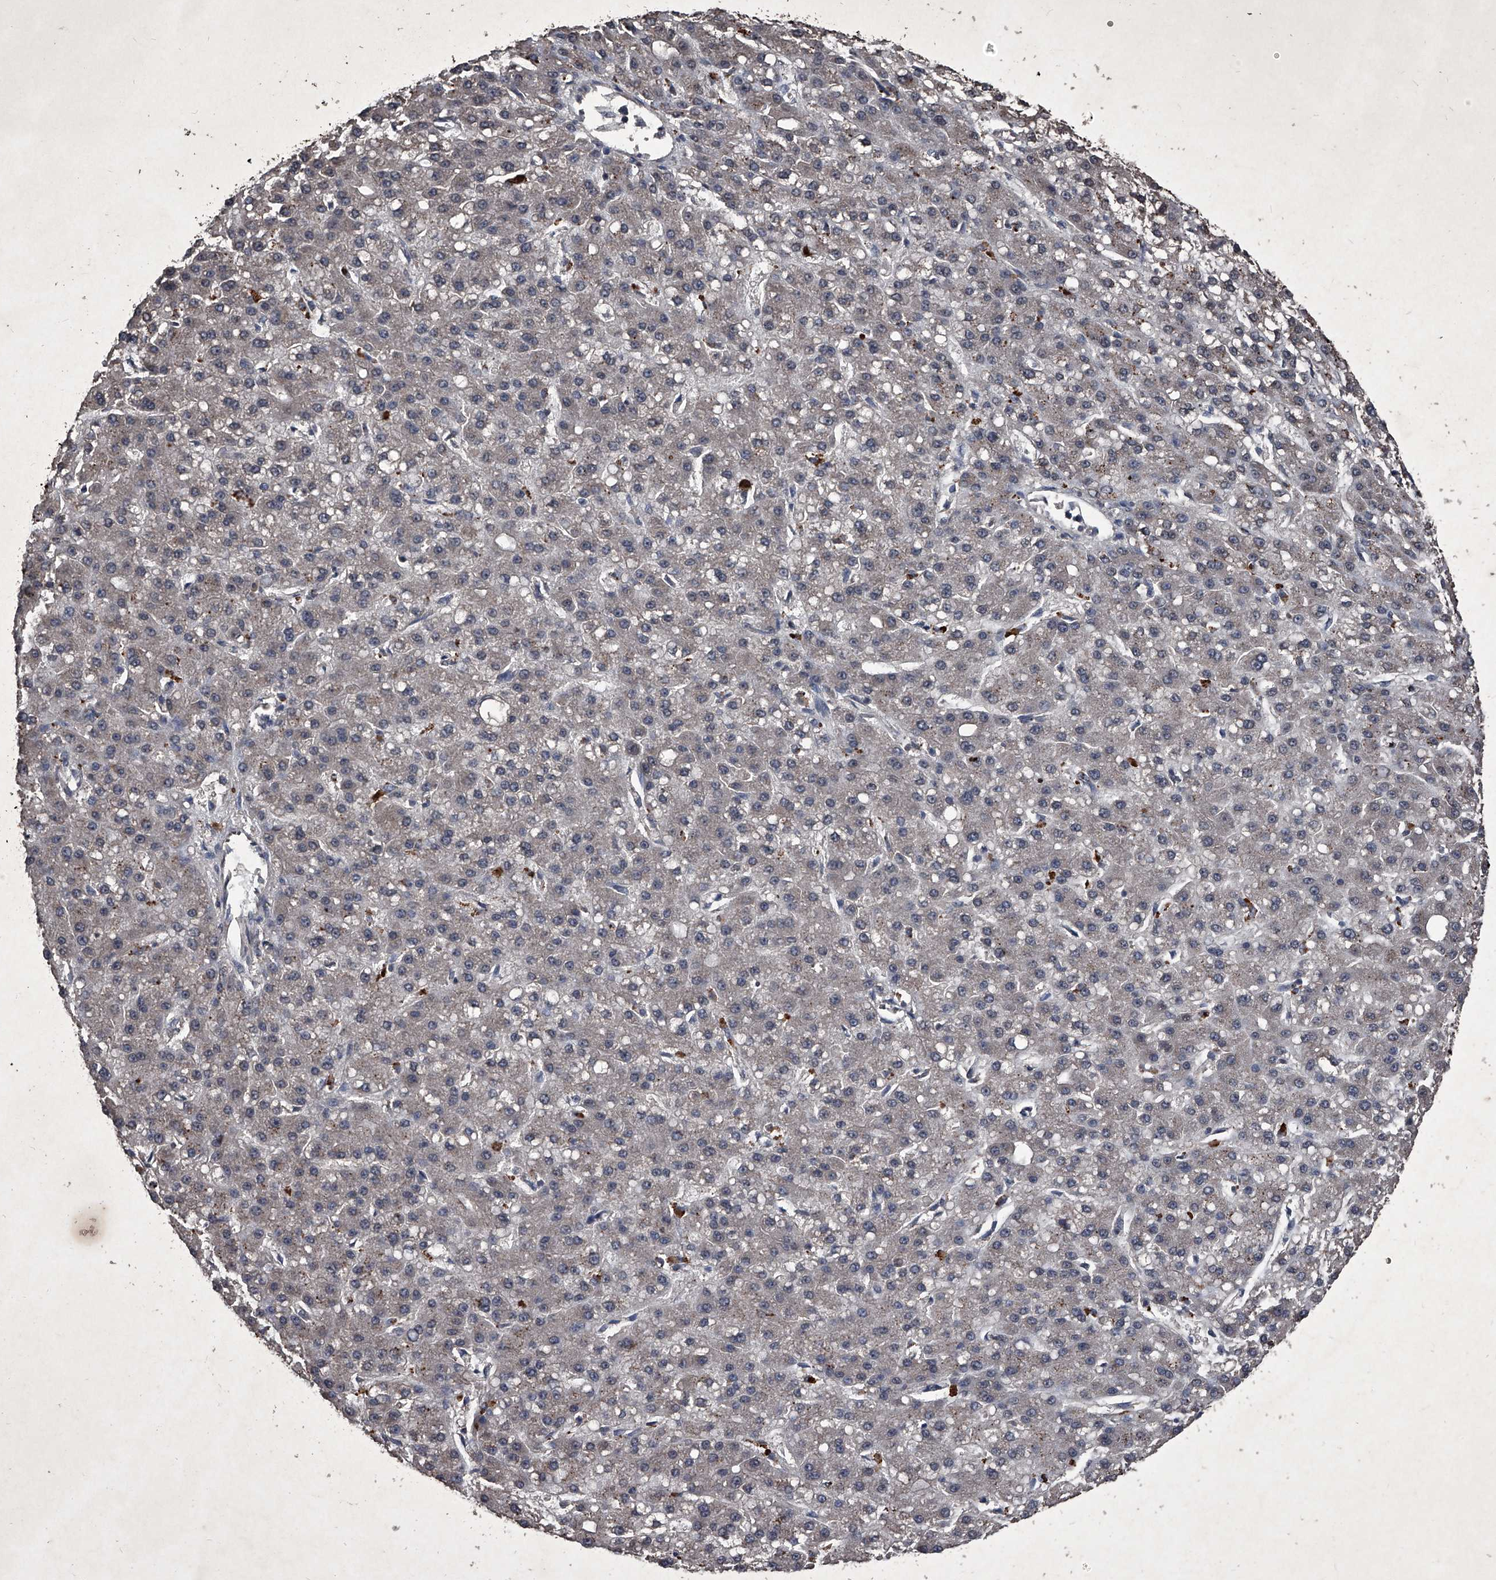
{"staining": {"intensity": "negative", "quantity": "none", "location": "none"}, "tissue": "liver cancer", "cell_type": "Tumor cells", "image_type": "cancer", "snomed": [{"axis": "morphology", "description": "Carcinoma, Hepatocellular, NOS"}, {"axis": "topography", "description": "Liver"}], "caption": "Tumor cells show no significant protein expression in liver cancer (hepatocellular carcinoma).", "gene": "MAPKAP1", "patient": {"sex": "male", "age": 67}}